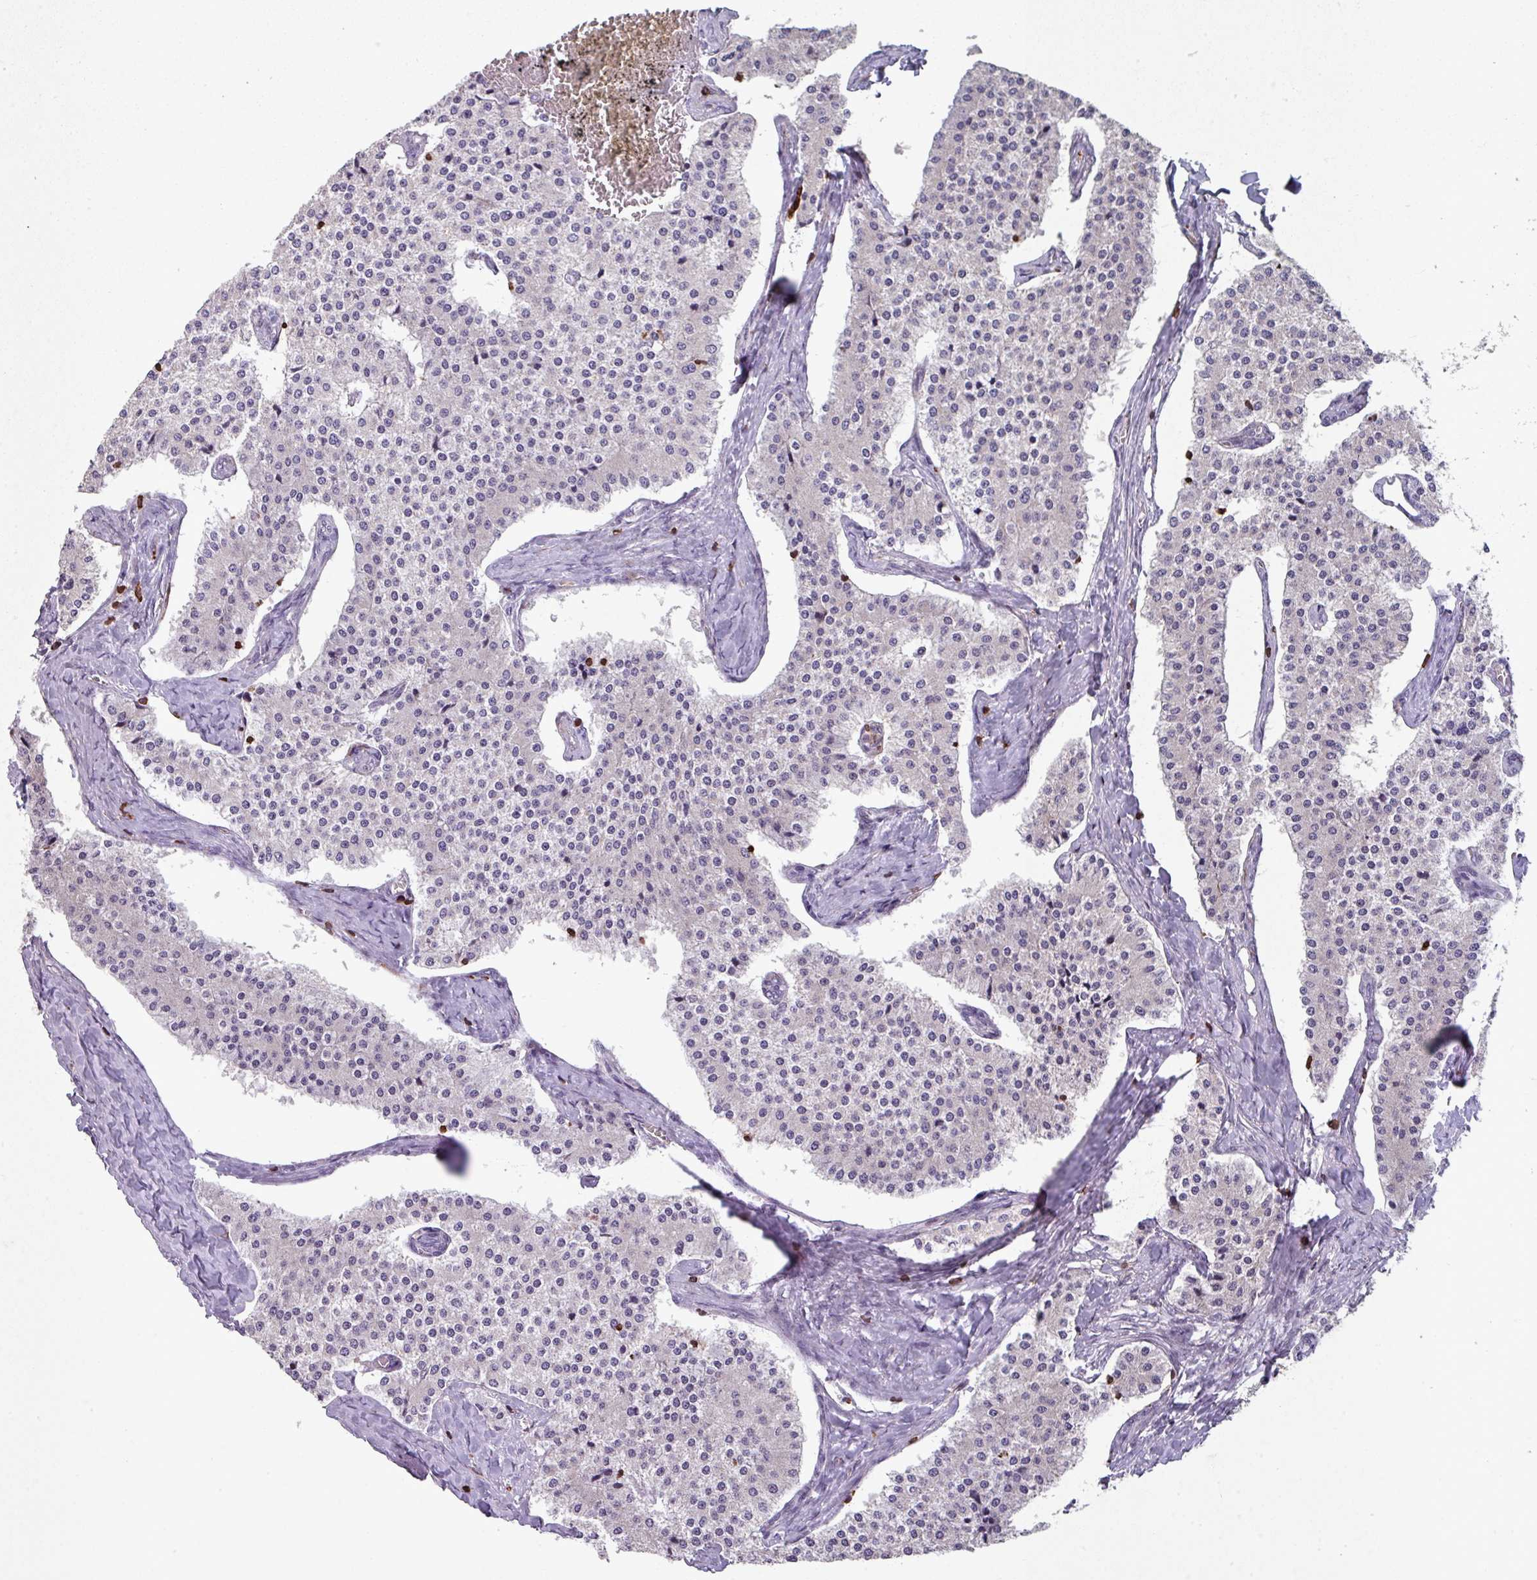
{"staining": {"intensity": "negative", "quantity": "none", "location": "none"}, "tissue": "carcinoid", "cell_type": "Tumor cells", "image_type": "cancer", "snomed": [{"axis": "morphology", "description": "Carcinoid, malignant, NOS"}, {"axis": "topography", "description": "Colon"}], "caption": "The photomicrograph reveals no staining of tumor cells in malignant carcinoid.", "gene": "NEDD9", "patient": {"sex": "female", "age": 52}}